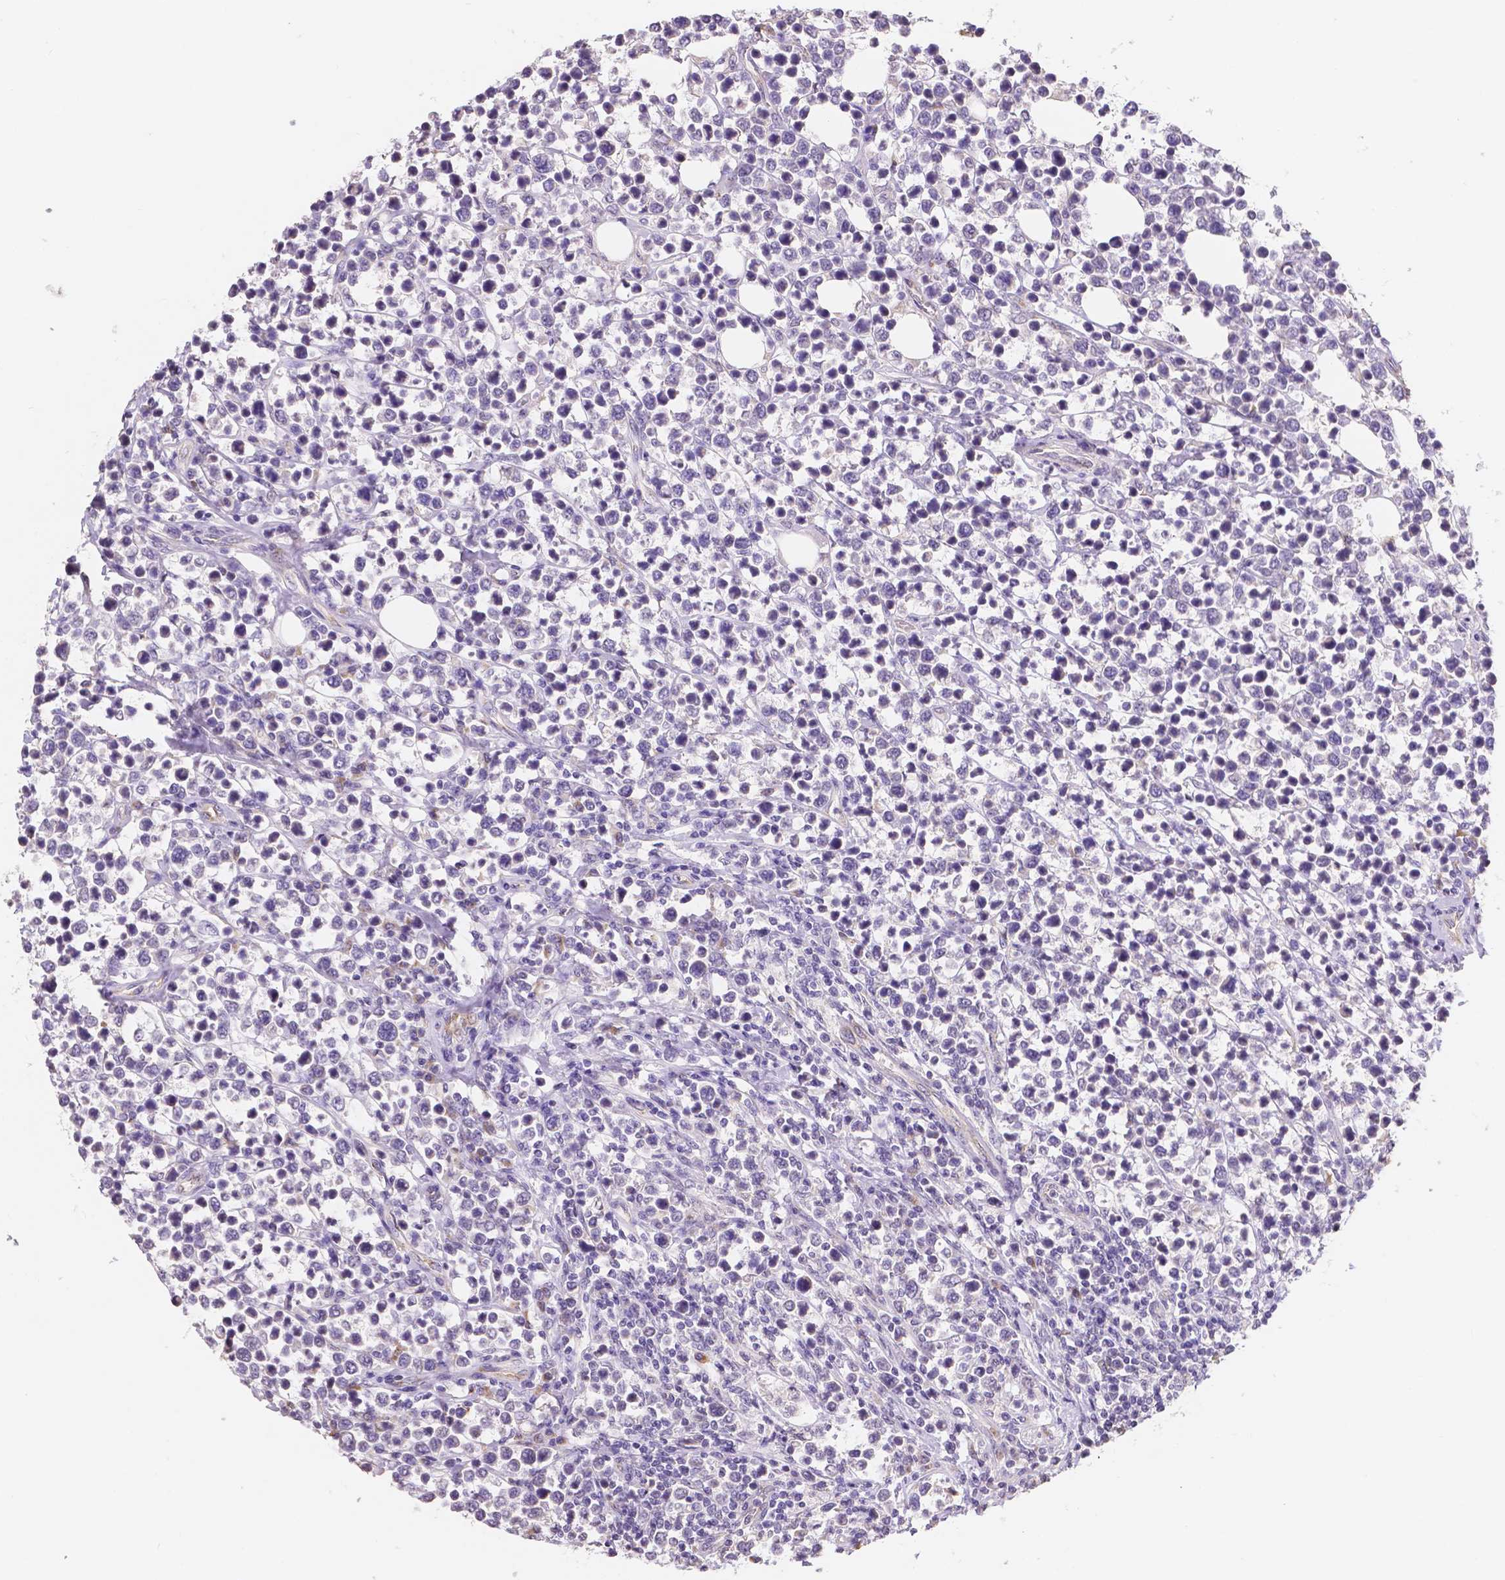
{"staining": {"intensity": "negative", "quantity": "none", "location": "none"}, "tissue": "lymphoma", "cell_type": "Tumor cells", "image_type": "cancer", "snomed": [{"axis": "morphology", "description": "Malignant lymphoma, non-Hodgkin's type, High grade"}, {"axis": "topography", "description": "Soft tissue"}], "caption": "Image shows no significant protein expression in tumor cells of malignant lymphoma, non-Hodgkin's type (high-grade).", "gene": "ELAVL2", "patient": {"sex": "female", "age": 56}}